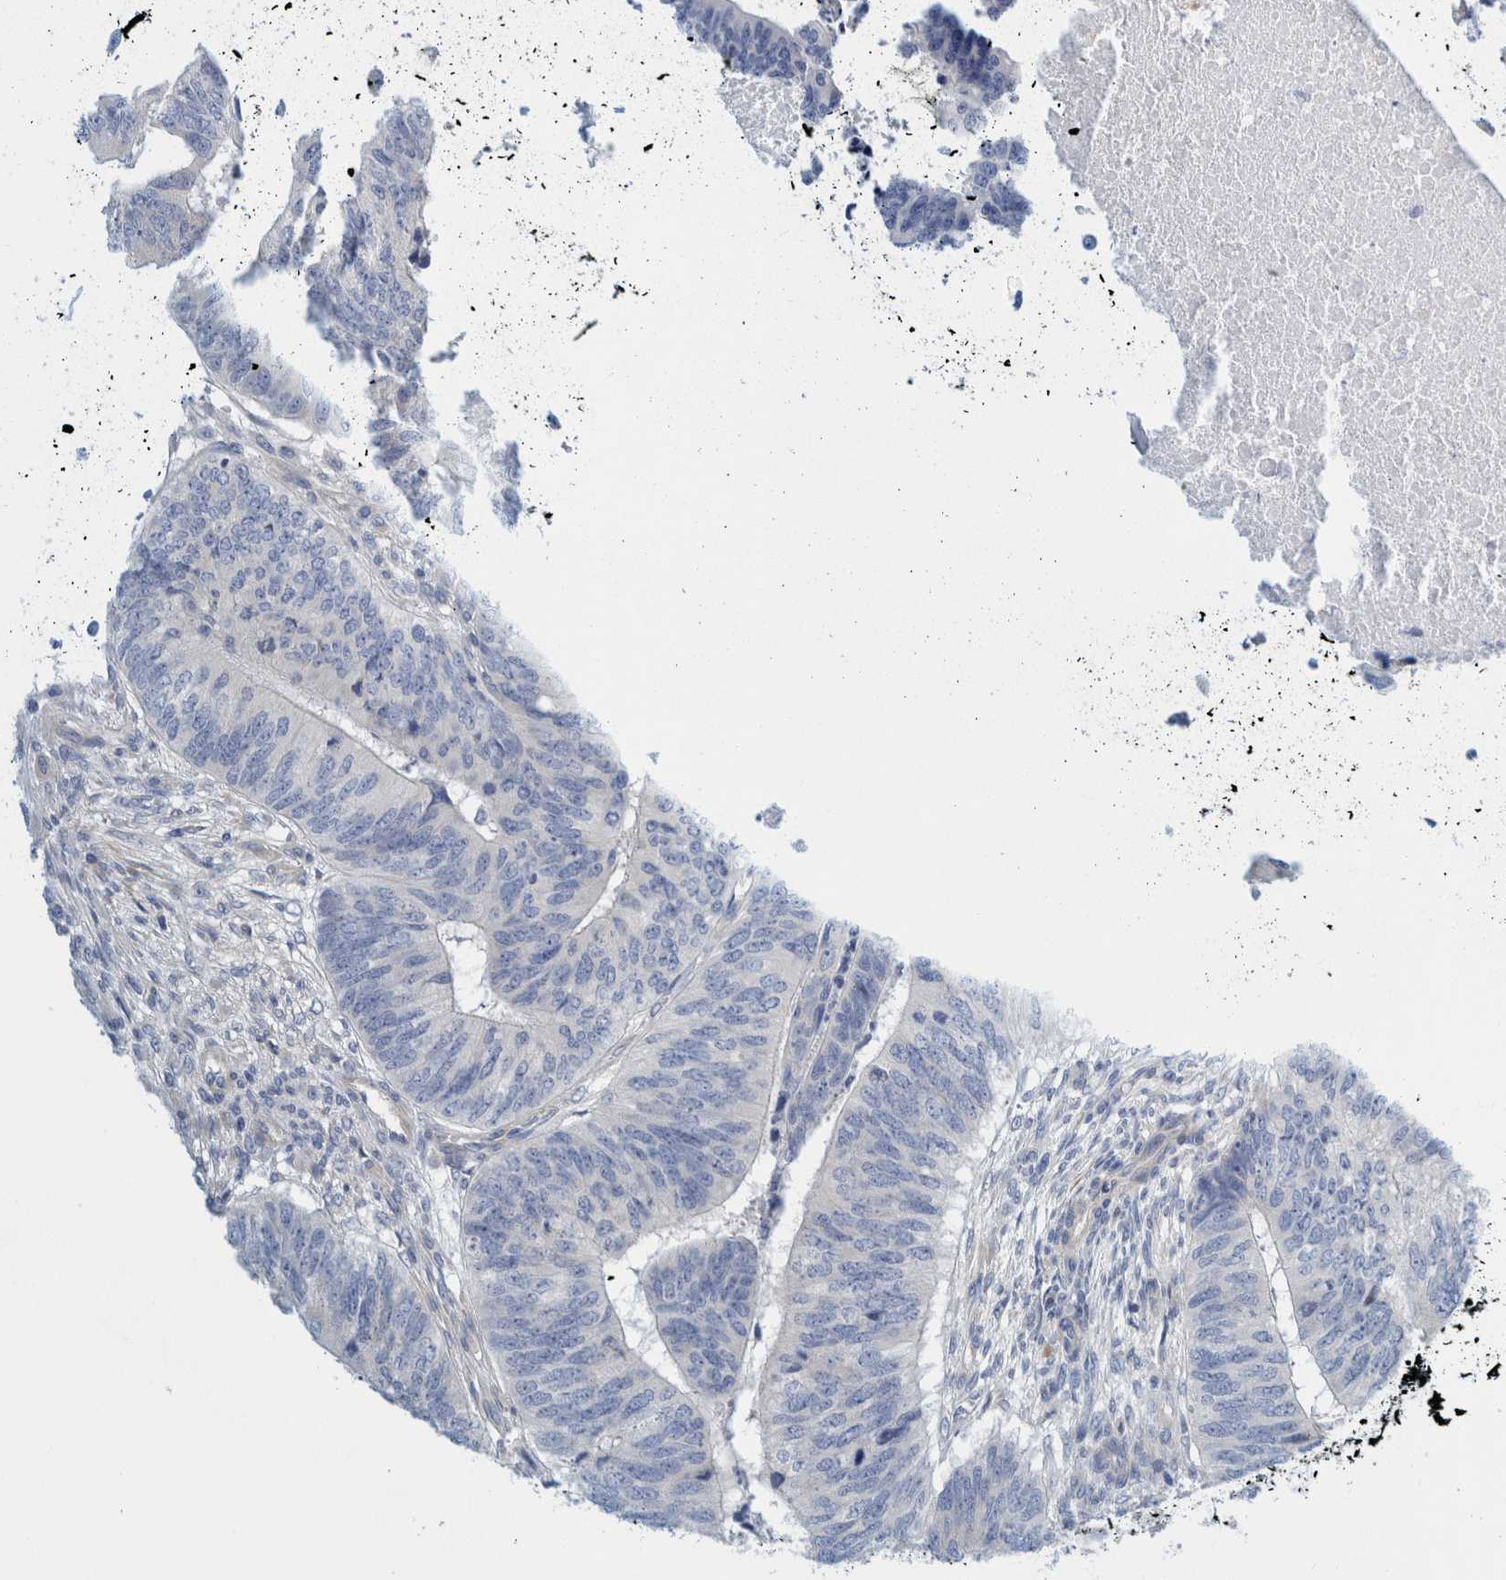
{"staining": {"intensity": "negative", "quantity": "none", "location": "none"}, "tissue": "colorectal cancer", "cell_type": "Tumor cells", "image_type": "cancer", "snomed": [{"axis": "morphology", "description": "Adenocarcinoma, NOS"}, {"axis": "topography", "description": "Colon"}], "caption": "This image is of colorectal cancer (adenocarcinoma) stained with immunohistochemistry to label a protein in brown with the nuclei are counter-stained blue. There is no positivity in tumor cells. (Stains: DAB (3,3'-diaminobenzidine) immunohistochemistry (IHC) with hematoxylin counter stain, Microscopy: brightfield microscopy at high magnification).", "gene": "ZNF324B", "patient": {"sex": "female", "age": 67}}